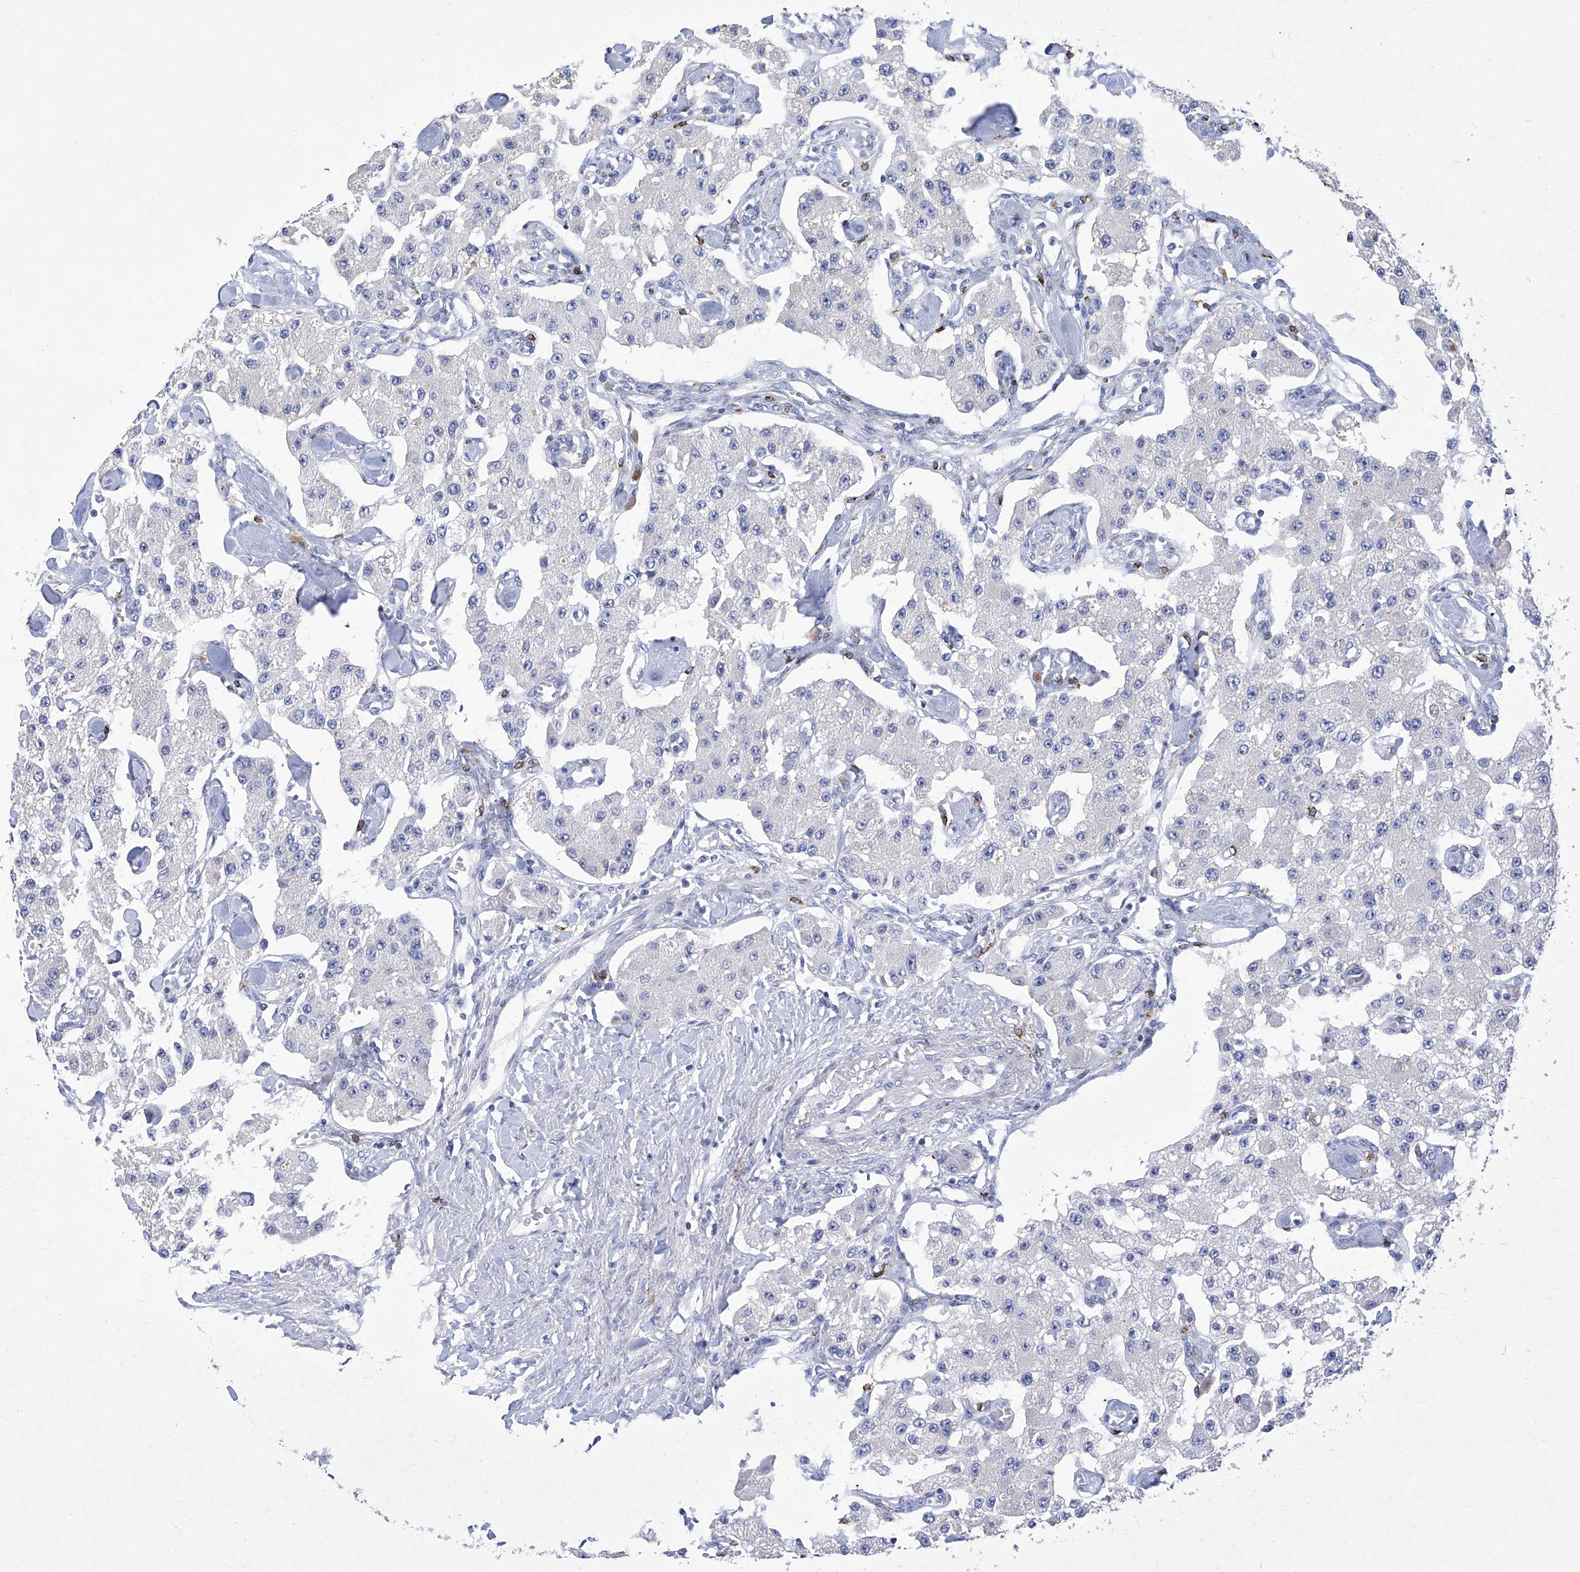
{"staining": {"intensity": "negative", "quantity": "none", "location": "none"}, "tissue": "carcinoid", "cell_type": "Tumor cells", "image_type": "cancer", "snomed": [{"axis": "morphology", "description": "Carcinoid, malignant, NOS"}, {"axis": "topography", "description": "Pancreas"}], "caption": "Human carcinoid stained for a protein using immunohistochemistry shows no staining in tumor cells.", "gene": "IFNL2", "patient": {"sex": "male", "age": 41}}